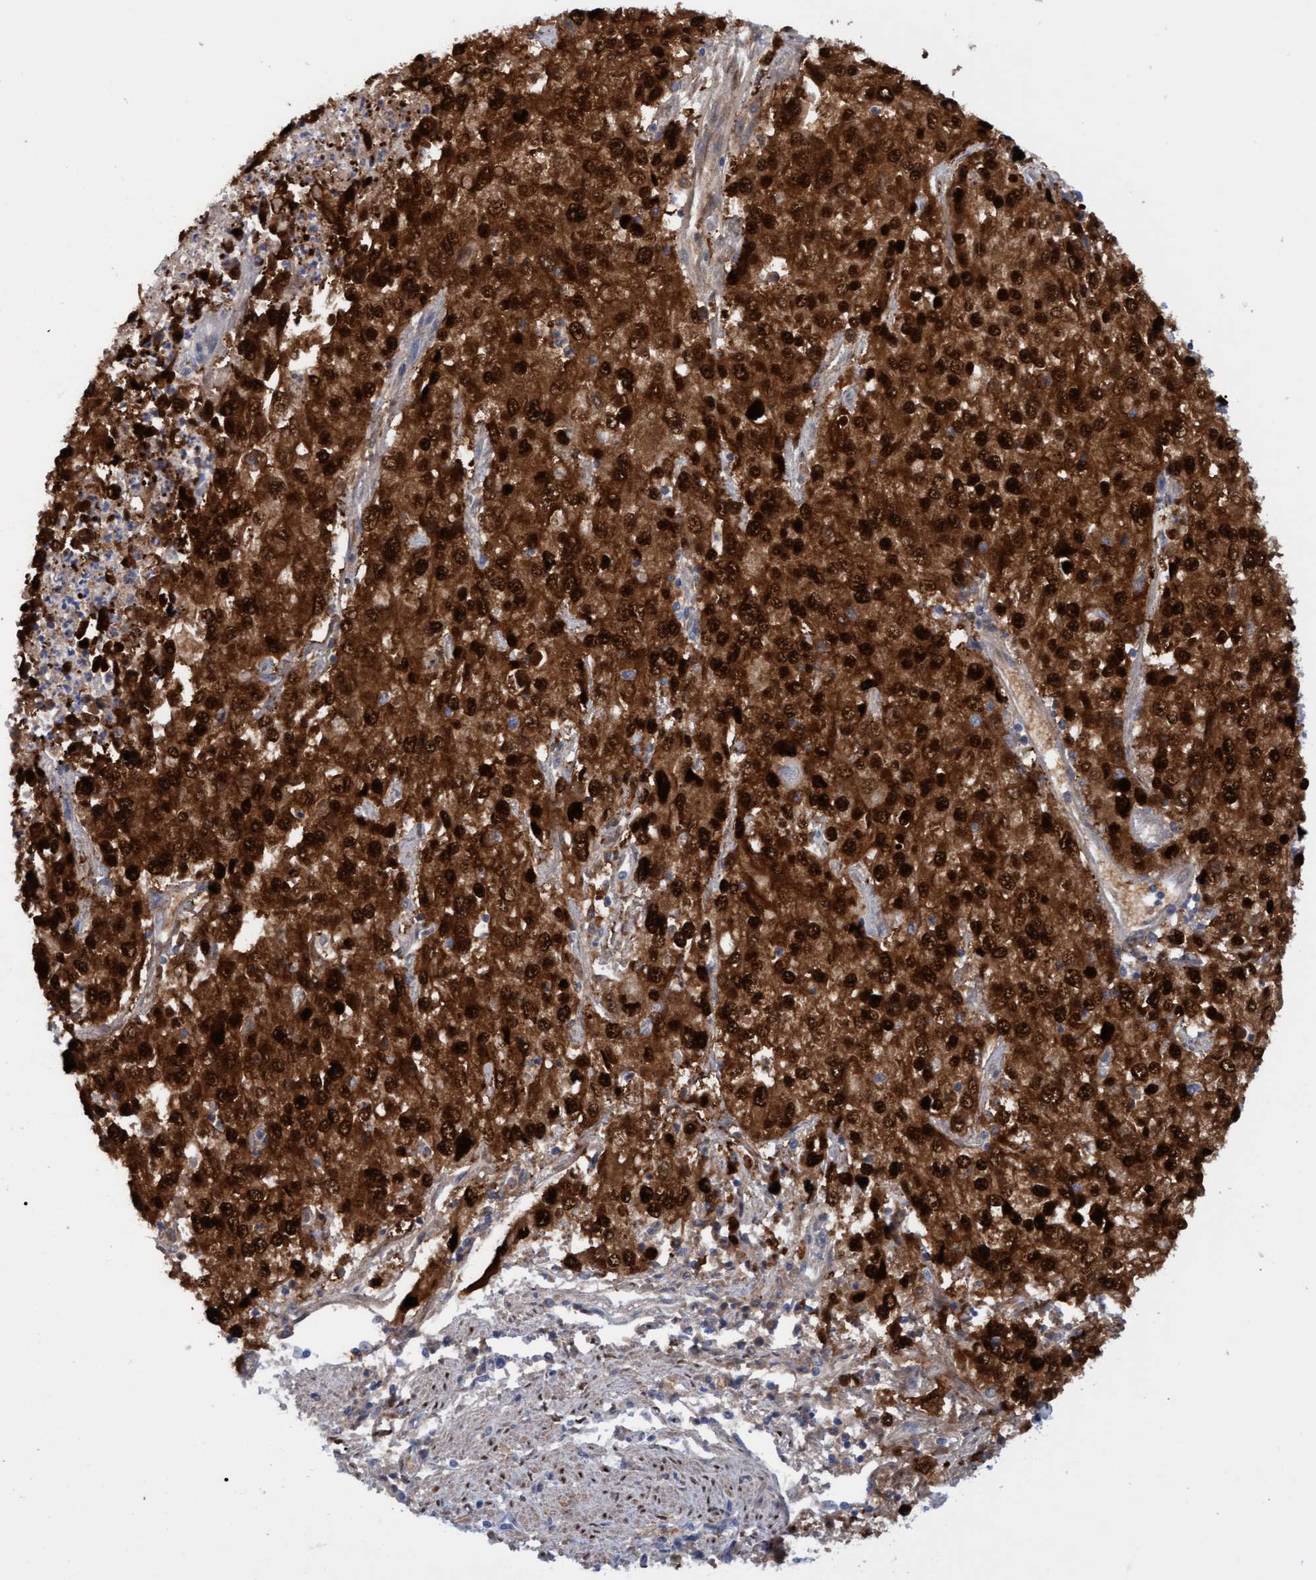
{"staining": {"intensity": "strong", "quantity": ">75%", "location": "cytoplasmic/membranous,nuclear"}, "tissue": "endometrial cancer", "cell_type": "Tumor cells", "image_type": "cancer", "snomed": [{"axis": "morphology", "description": "Adenocarcinoma, NOS"}, {"axis": "topography", "description": "Endometrium"}], "caption": "Endometrial cancer (adenocarcinoma) was stained to show a protein in brown. There is high levels of strong cytoplasmic/membranous and nuclear staining in approximately >75% of tumor cells.", "gene": "PINX1", "patient": {"sex": "female", "age": 49}}